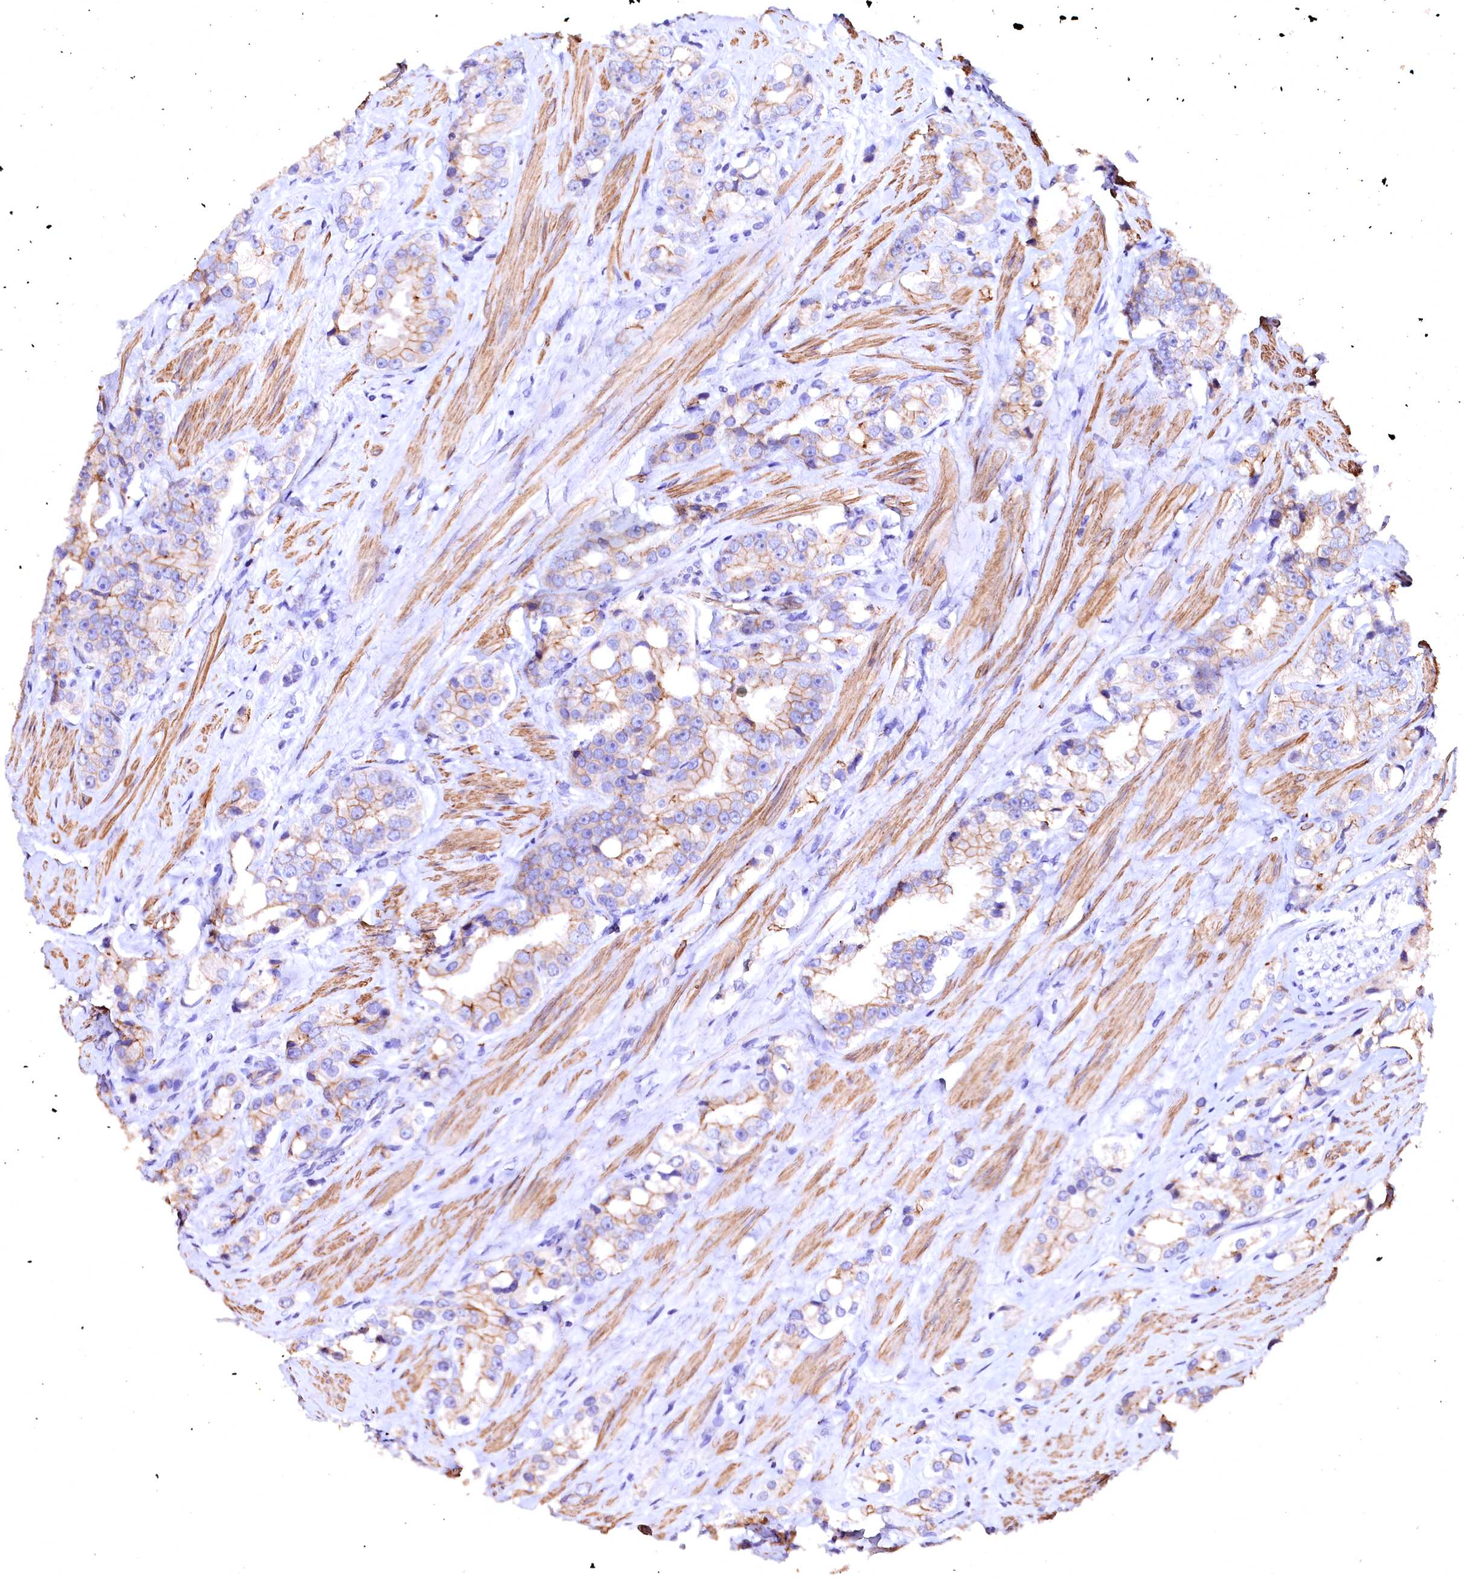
{"staining": {"intensity": "moderate", "quantity": "25%-75%", "location": "cytoplasmic/membranous"}, "tissue": "prostate cancer", "cell_type": "Tumor cells", "image_type": "cancer", "snomed": [{"axis": "morphology", "description": "Adenocarcinoma, NOS"}, {"axis": "topography", "description": "Prostate"}], "caption": "Immunohistochemical staining of human prostate cancer demonstrates moderate cytoplasmic/membranous protein expression in approximately 25%-75% of tumor cells.", "gene": "VPS36", "patient": {"sex": "male", "age": 79}}